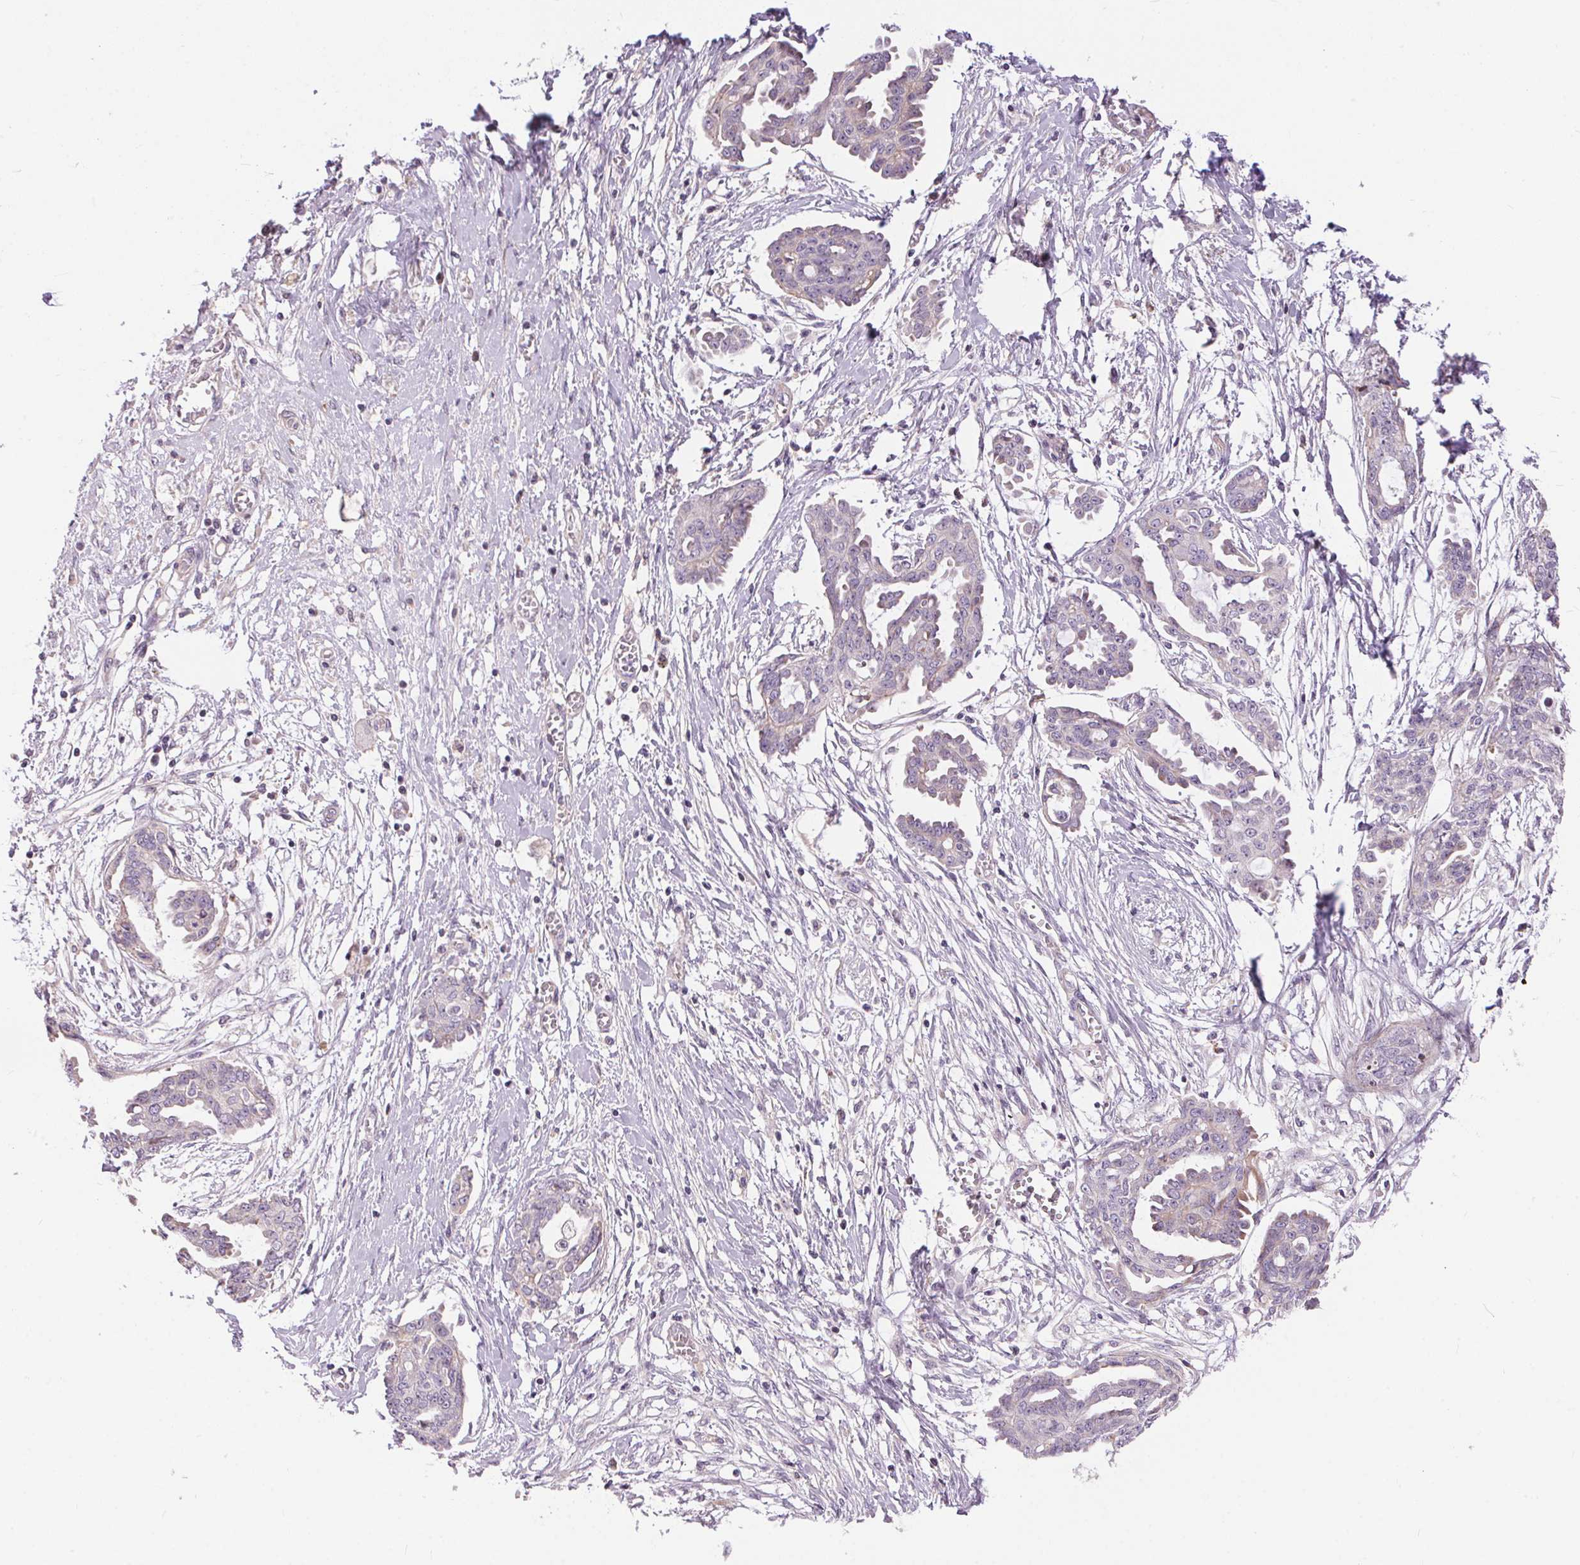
{"staining": {"intensity": "negative", "quantity": "none", "location": "none"}, "tissue": "ovarian cancer", "cell_type": "Tumor cells", "image_type": "cancer", "snomed": [{"axis": "morphology", "description": "Cystadenocarcinoma, serous, NOS"}, {"axis": "topography", "description": "Ovary"}], "caption": "Tumor cells are negative for protein expression in human ovarian cancer.", "gene": "UNC13B", "patient": {"sex": "female", "age": 71}}